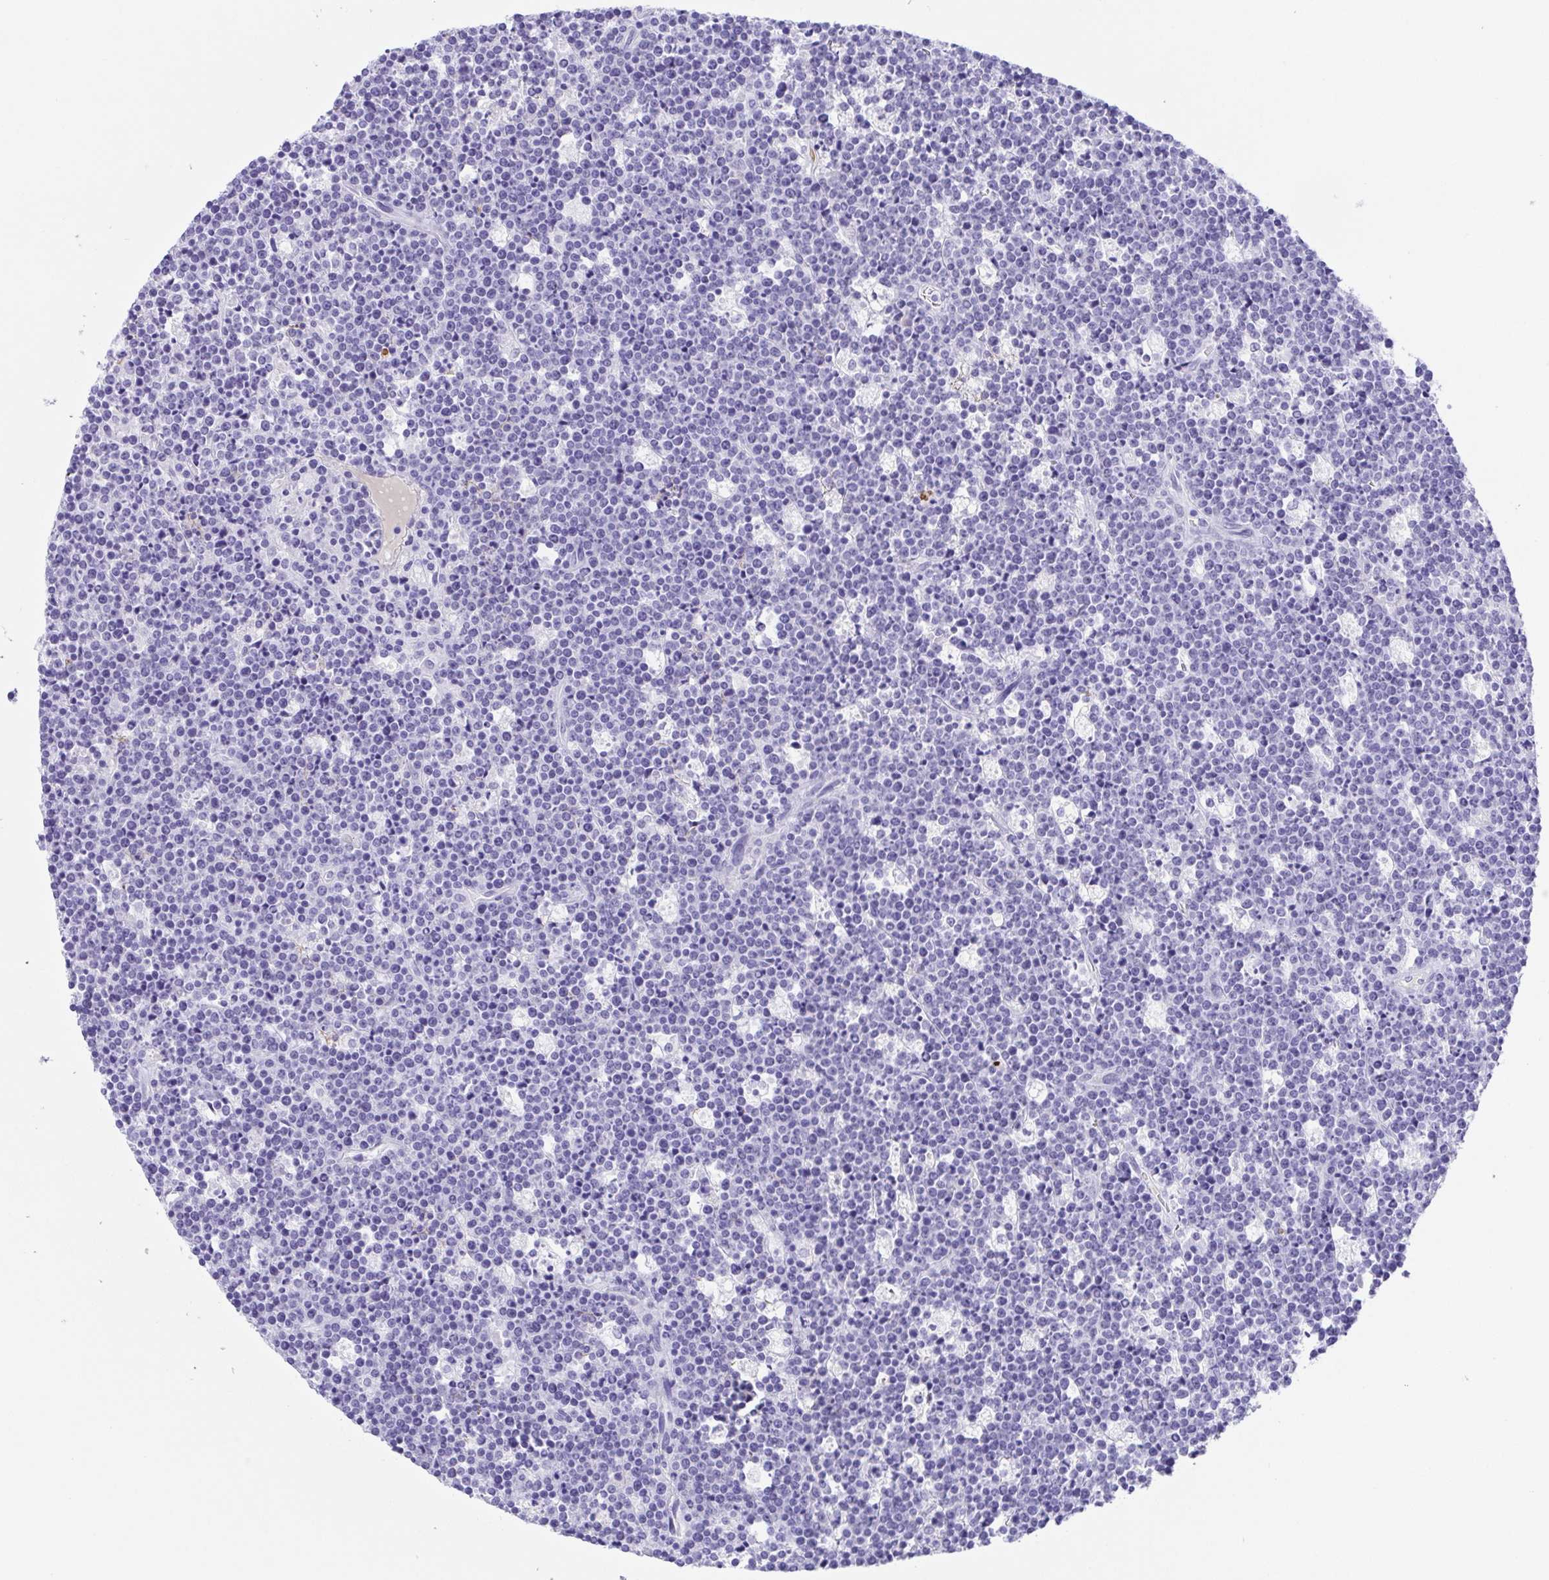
{"staining": {"intensity": "negative", "quantity": "none", "location": "none"}, "tissue": "lymphoma", "cell_type": "Tumor cells", "image_type": "cancer", "snomed": [{"axis": "morphology", "description": "Malignant lymphoma, non-Hodgkin's type, High grade"}, {"axis": "topography", "description": "Ovary"}], "caption": "Protein analysis of lymphoma reveals no significant expression in tumor cells.", "gene": "SPATA4", "patient": {"sex": "female", "age": 56}}